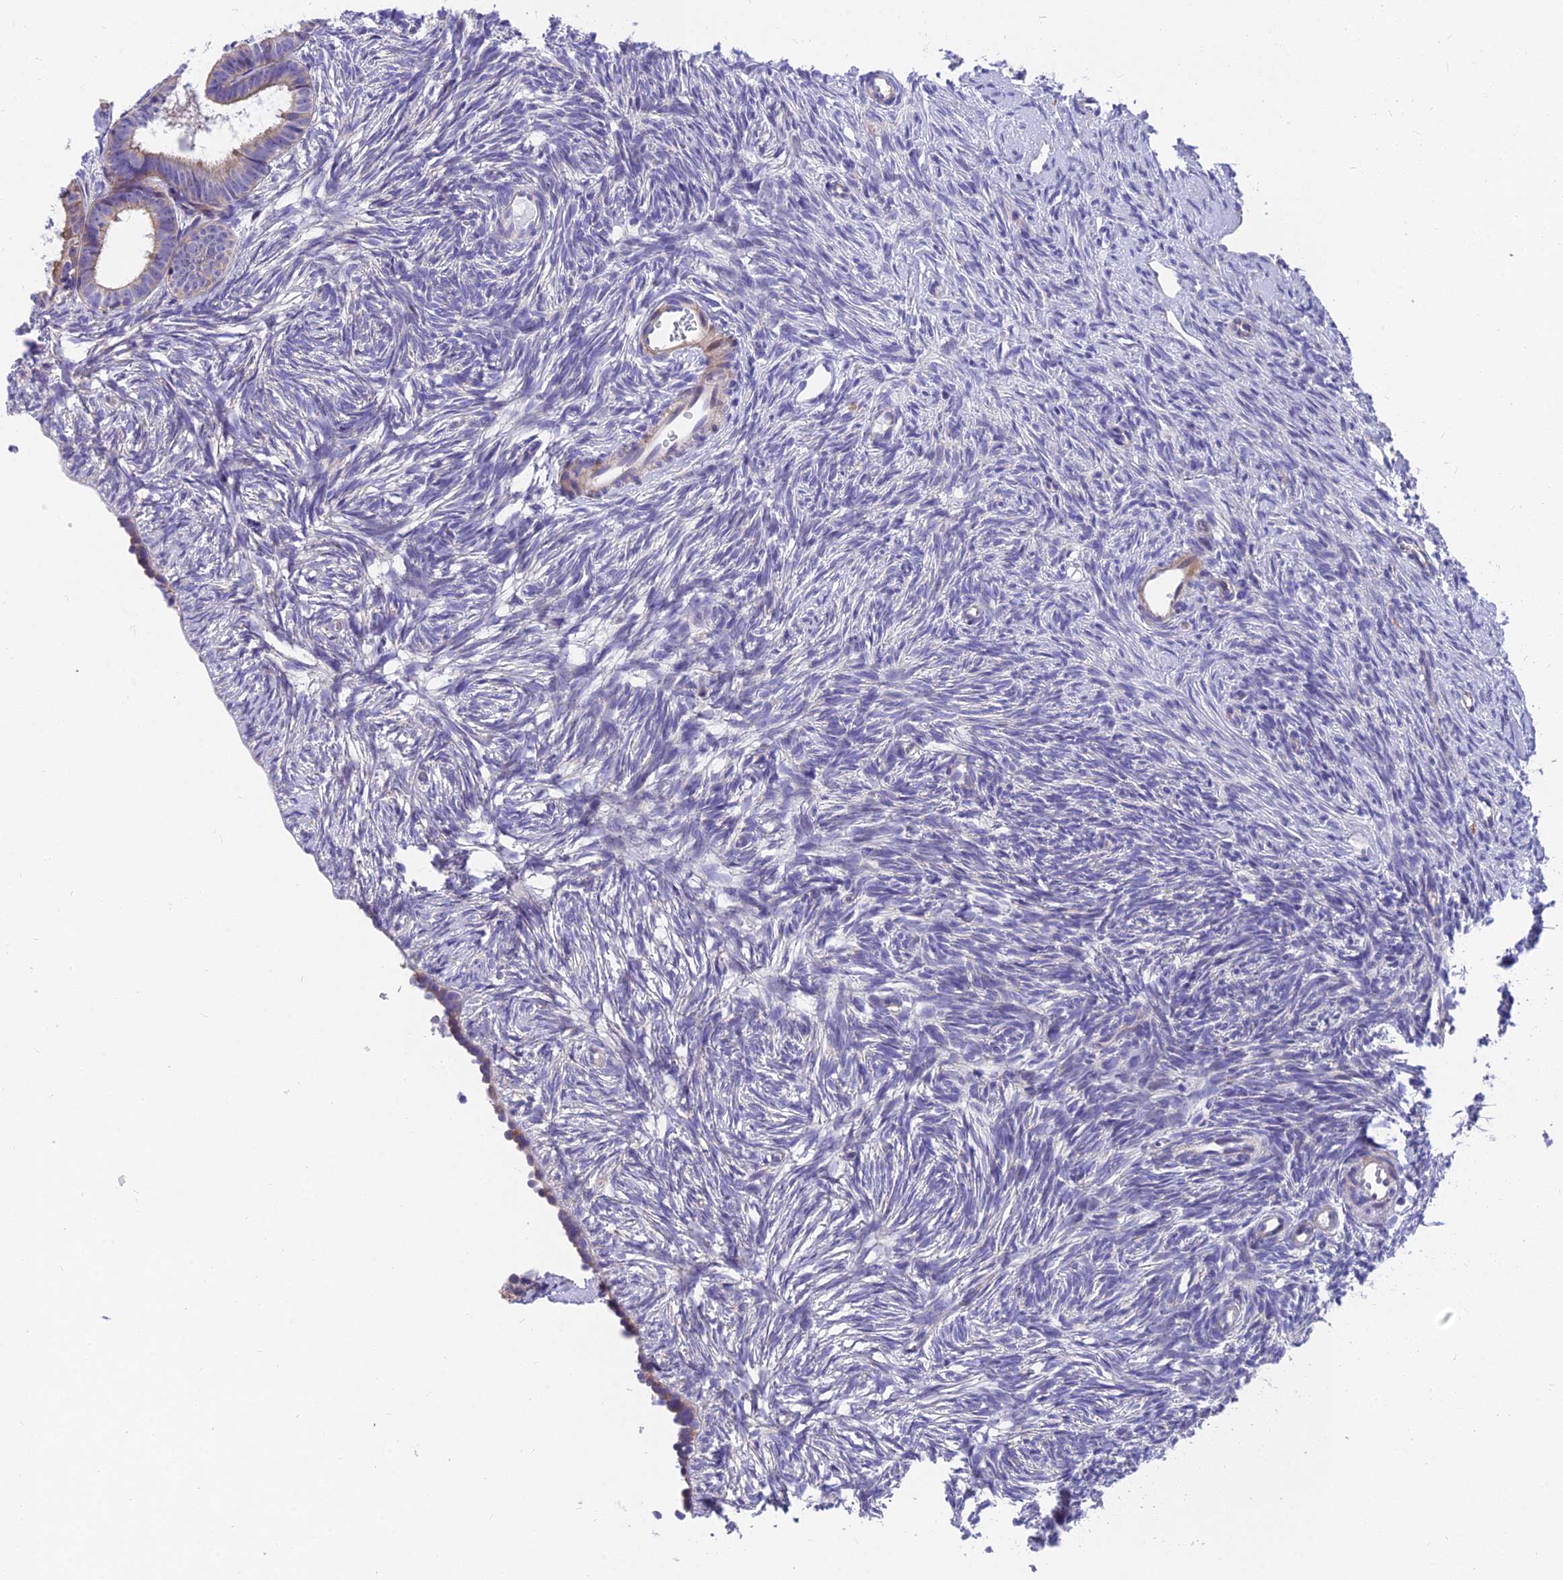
{"staining": {"intensity": "weak", "quantity": "<25%", "location": "cytoplasmic/membranous"}, "tissue": "ovary", "cell_type": "Follicle cells", "image_type": "normal", "snomed": [{"axis": "morphology", "description": "Normal tissue, NOS"}, {"axis": "topography", "description": "Ovary"}], "caption": "Human ovary stained for a protein using immunohistochemistry reveals no expression in follicle cells.", "gene": "MVB12A", "patient": {"sex": "female", "age": 51}}